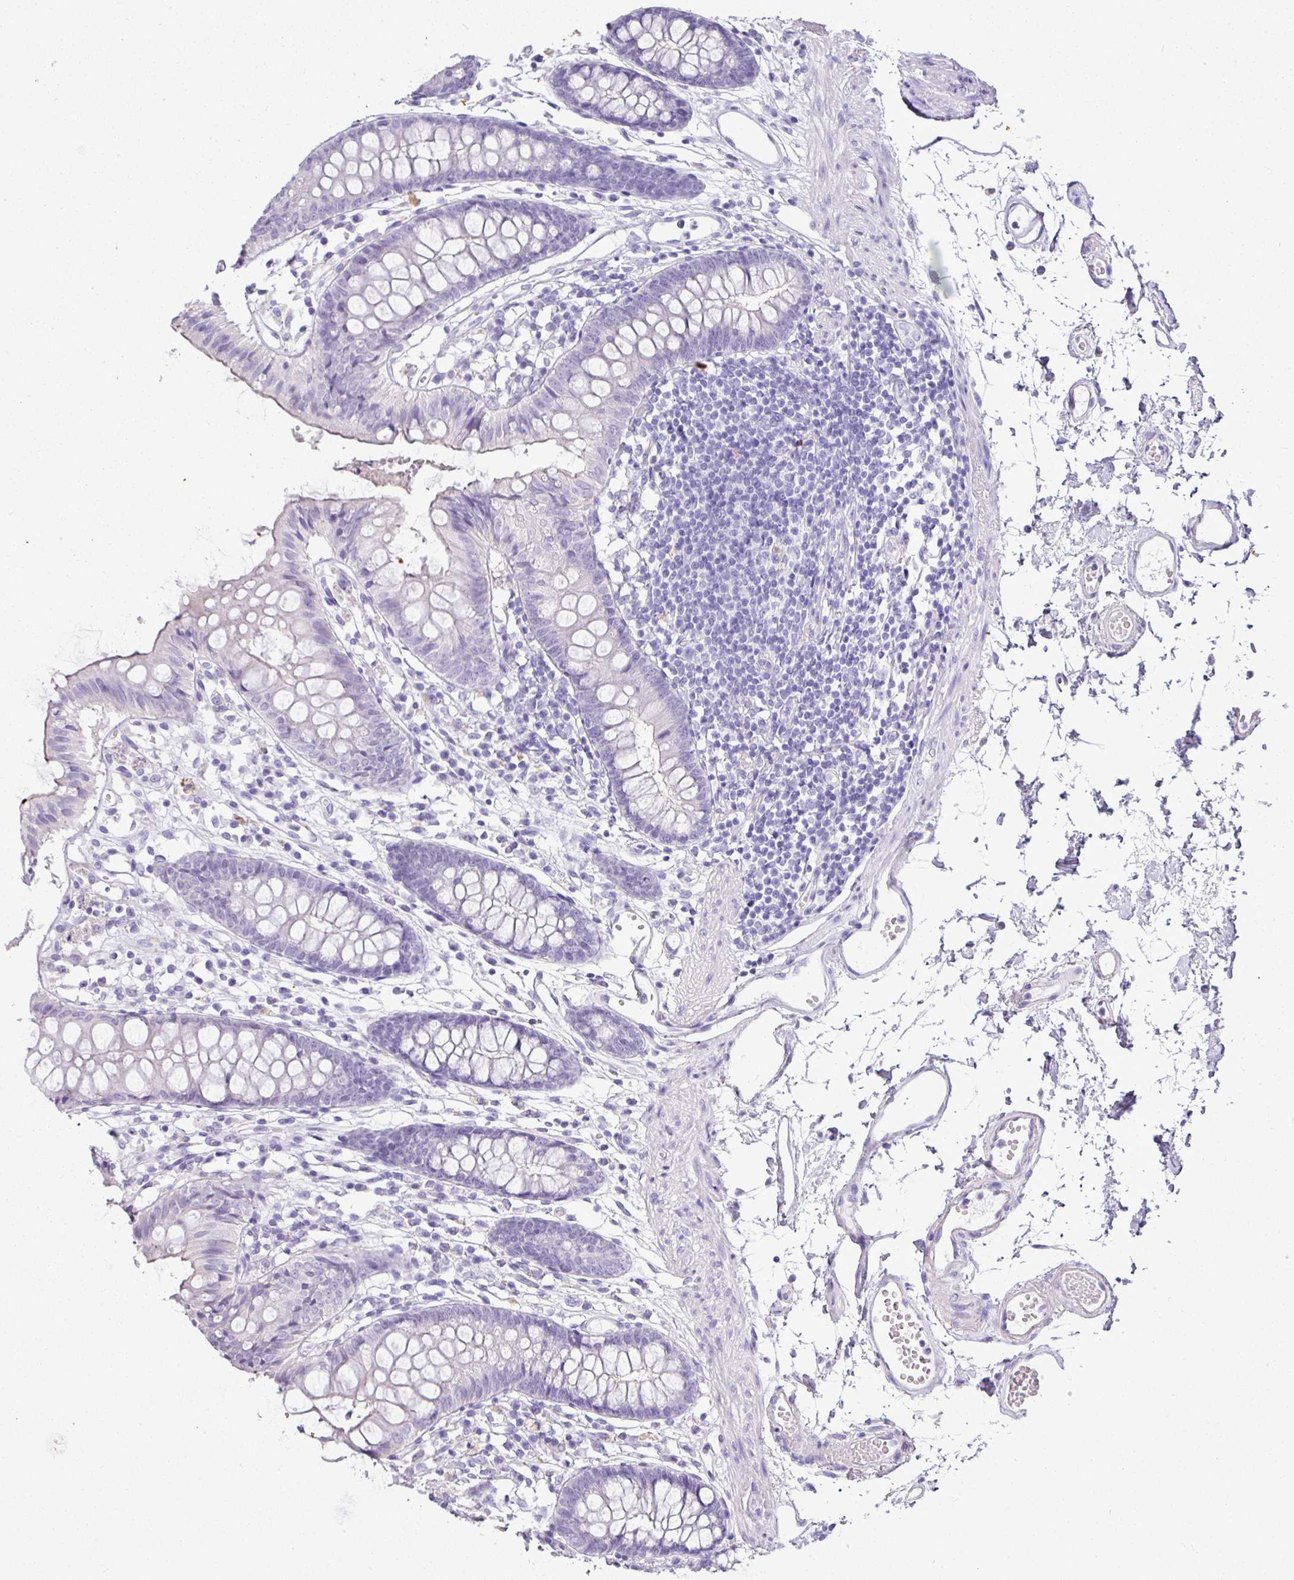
{"staining": {"intensity": "negative", "quantity": "none", "location": "none"}, "tissue": "colon", "cell_type": "Endothelial cells", "image_type": "normal", "snomed": [{"axis": "morphology", "description": "Normal tissue, NOS"}, {"axis": "topography", "description": "Colon"}], "caption": "Immunohistochemical staining of unremarkable human colon demonstrates no significant staining in endothelial cells. The staining is performed using DAB brown chromogen with nuclei counter-stained in using hematoxylin.", "gene": "GSTA1", "patient": {"sex": "female", "age": 84}}